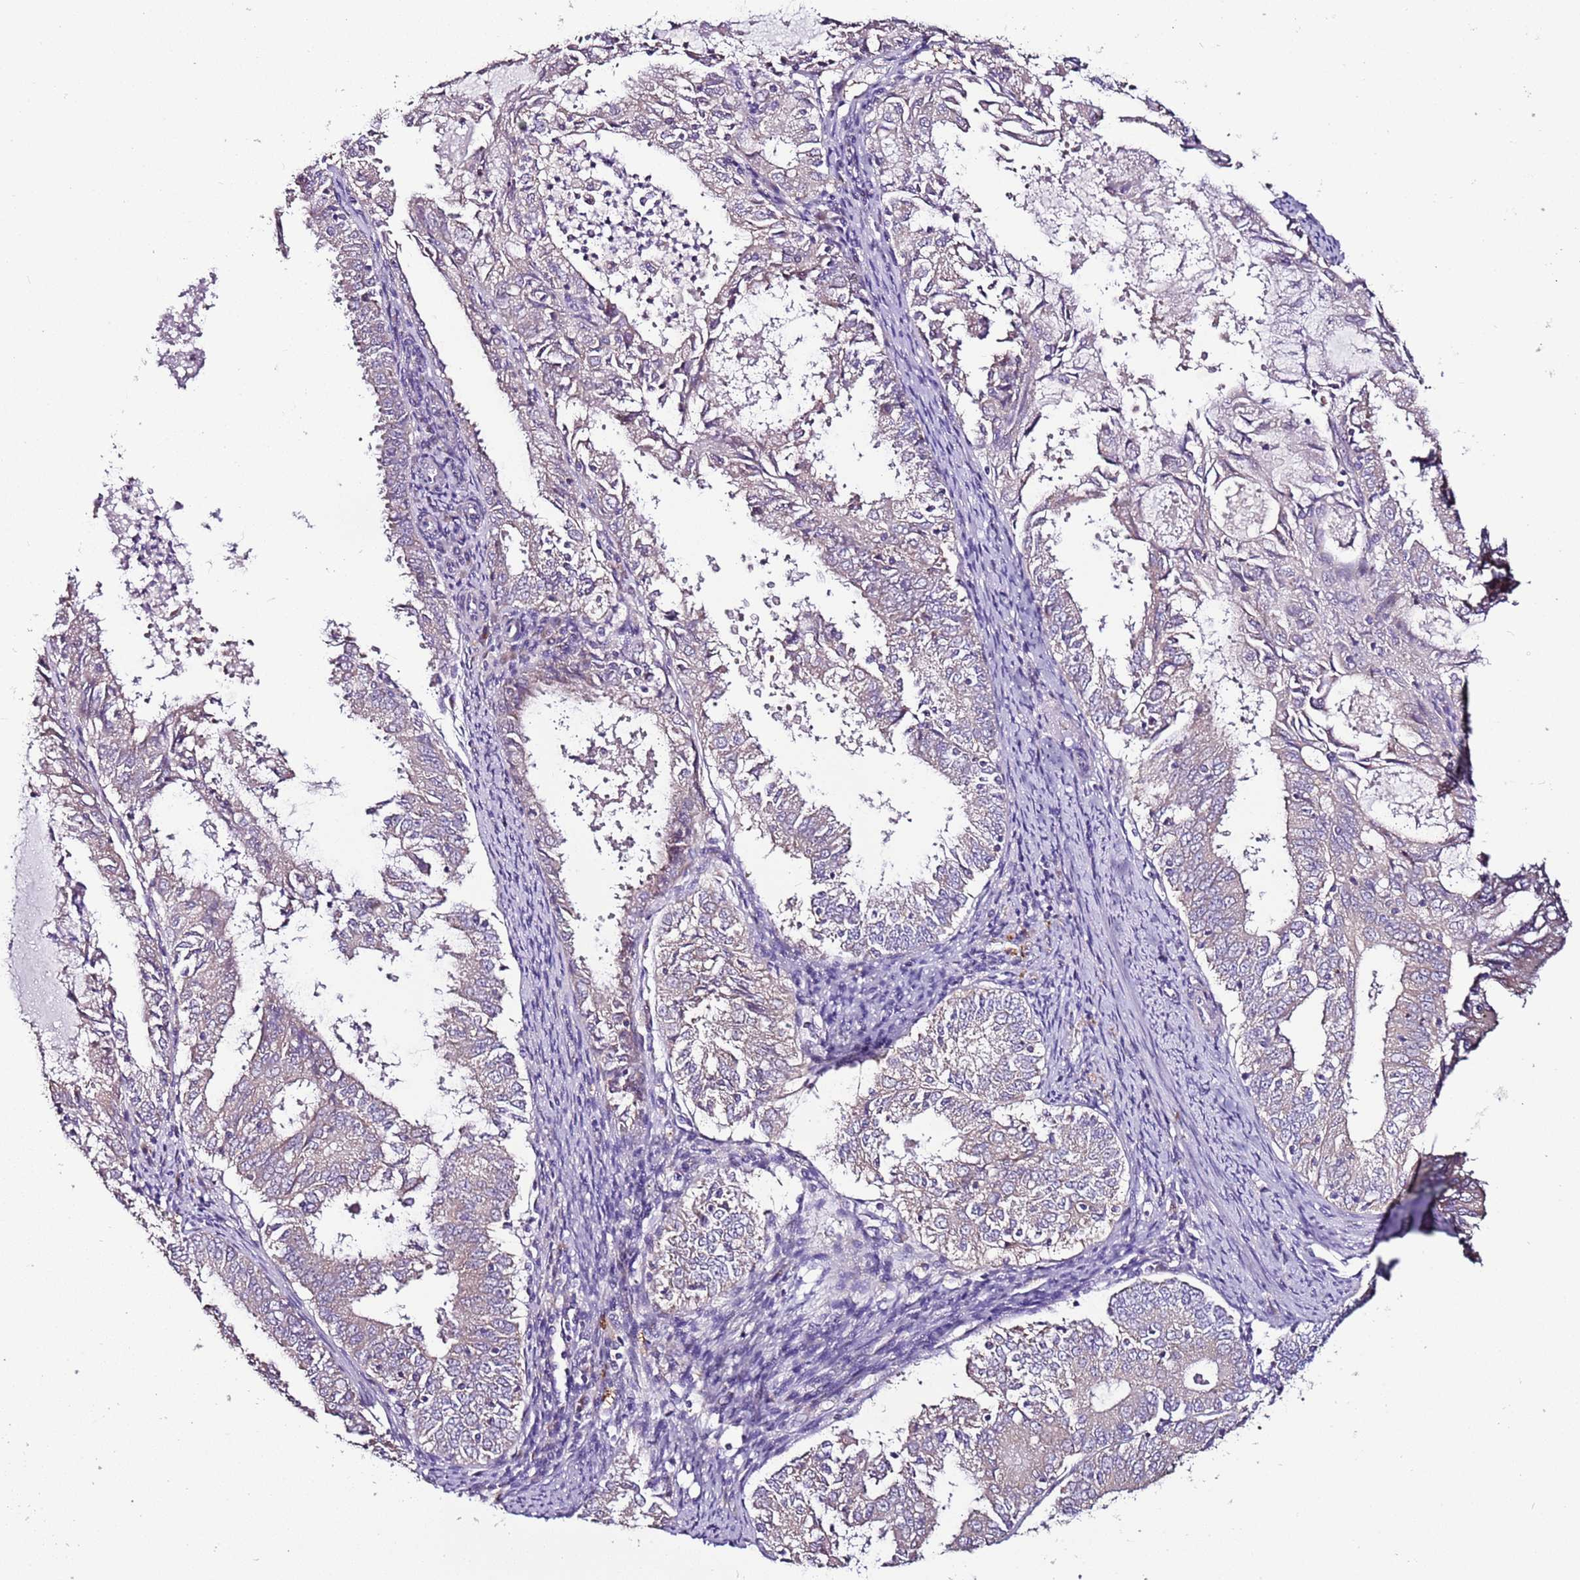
{"staining": {"intensity": "negative", "quantity": "none", "location": "none"}, "tissue": "endometrial cancer", "cell_type": "Tumor cells", "image_type": "cancer", "snomed": [{"axis": "morphology", "description": "Adenocarcinoma, NOS"}, {"axis": "topography", "description": "Endometrium"}], "caption": "An image of human endometrial cancer is negative for staining in tumor cells.", "gene": "FAM20A", "patient": {"sex": "female", "age": 57}}